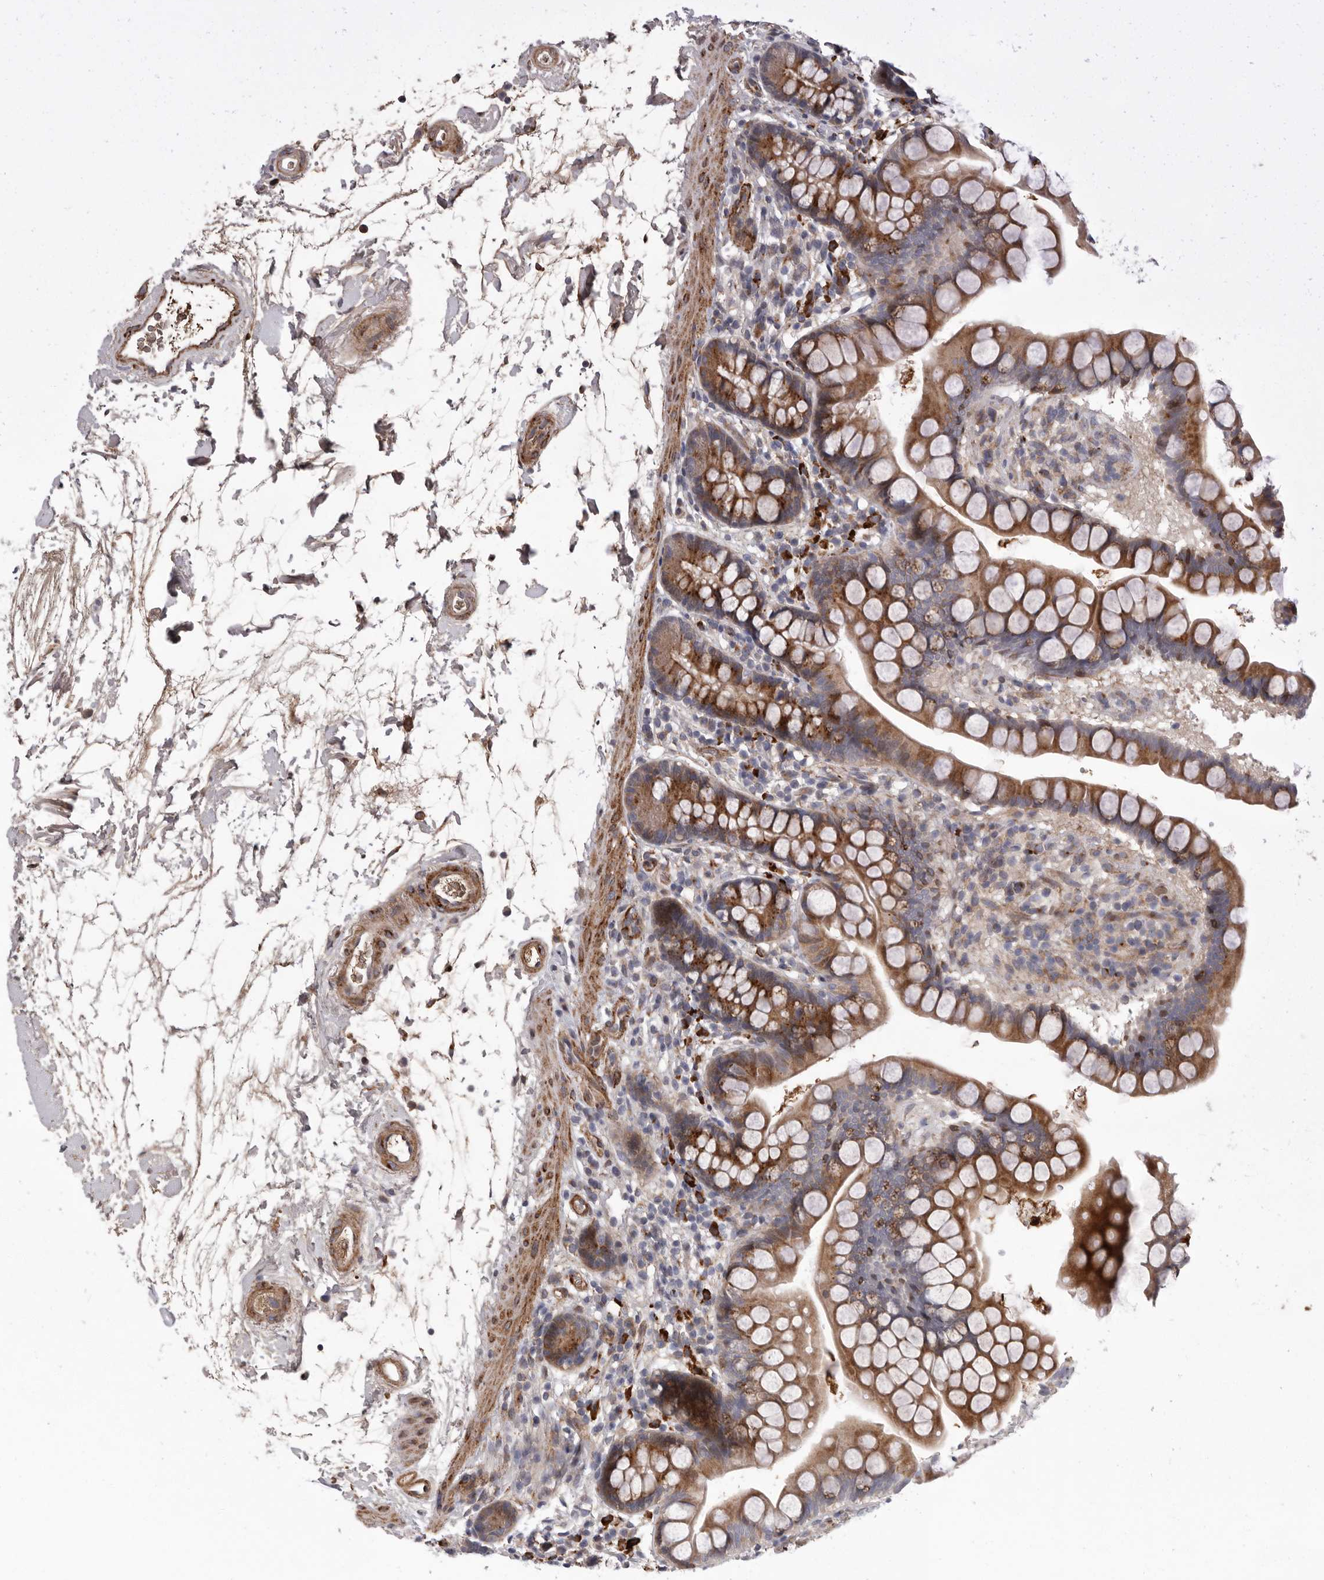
{"staining": {"intensity": "strong", "quantity": ">75%", "location": "cytoplasmic/membranous"}, "tissue": "small intestine", "cell_type": "Glandular cells", "image_type": "normal", "snomed": [{"axis": "morphology", "description": "Normal tissue, NOS"}, {"axis": "topography", "description": "Small intestine"}], "caption": "Small intestine stained with DAB IHC shows high levels of strong cytoplasmic/membranous staining in approximately >75% of glandular cells.", "gene": "ATXN3L", "patient": {"sex": "female", "age": 84}}